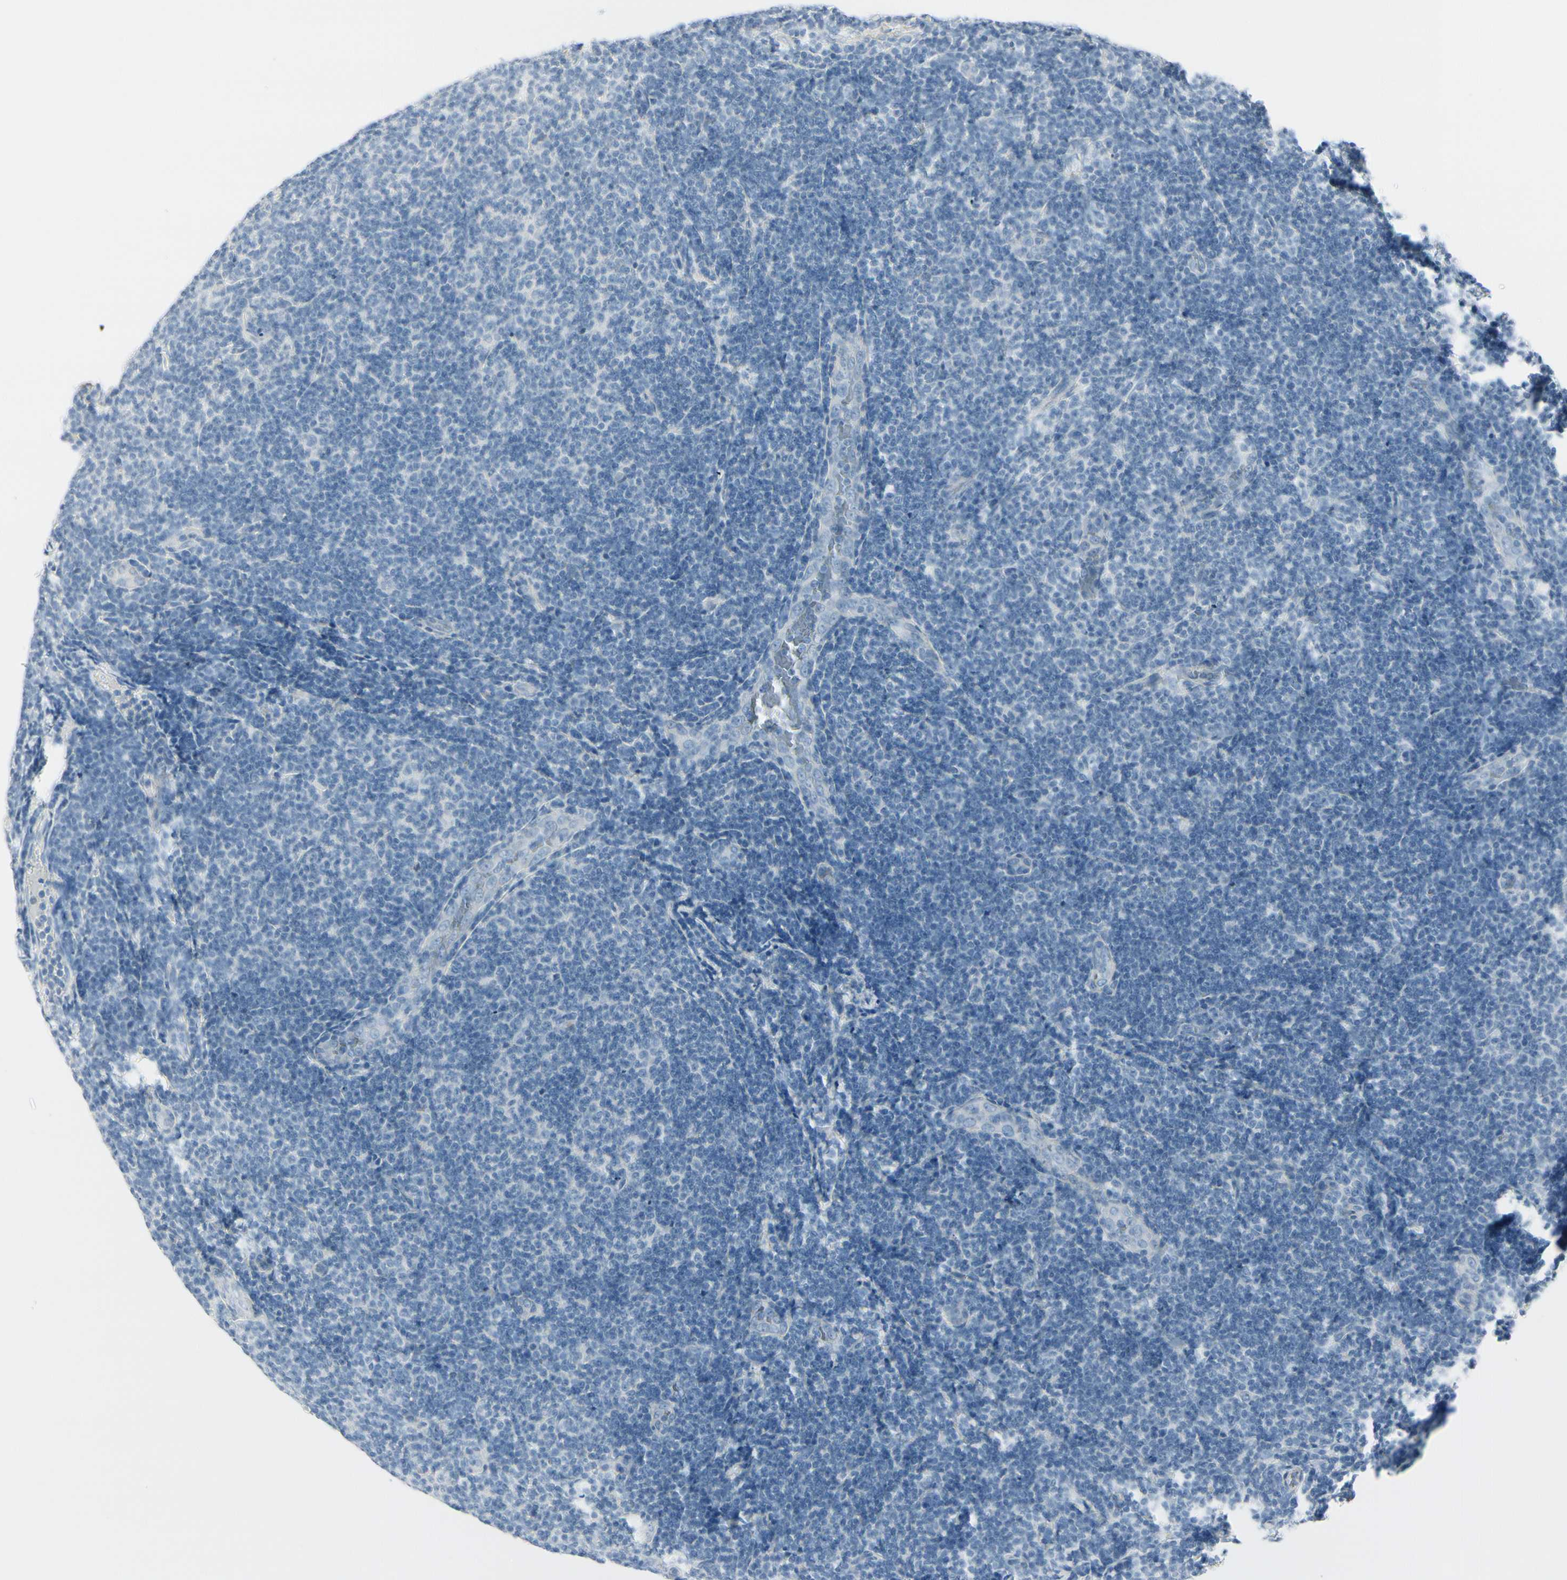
{"staining": {"intensity": "negative", "quantity": "none", "location": "none"}, "tissue": "lymphoma", "cell_type": "Tumor cells", "image_type": "cancer", "snomed": [{"axis": "morphology", "description": "Malignant lymphoma, non-Hodgkin's type, Low grade"}, {"axis": "topography", "description": "Lymph node"}], "caption": "Immunohistochemistry photomicrograph of neoplastic tissue: lymphoma stained with DAB exhibits no significant protein staining in tumor cells.", "gene": "CDHR5", "patient": {"sex": "male", "age": 83}}